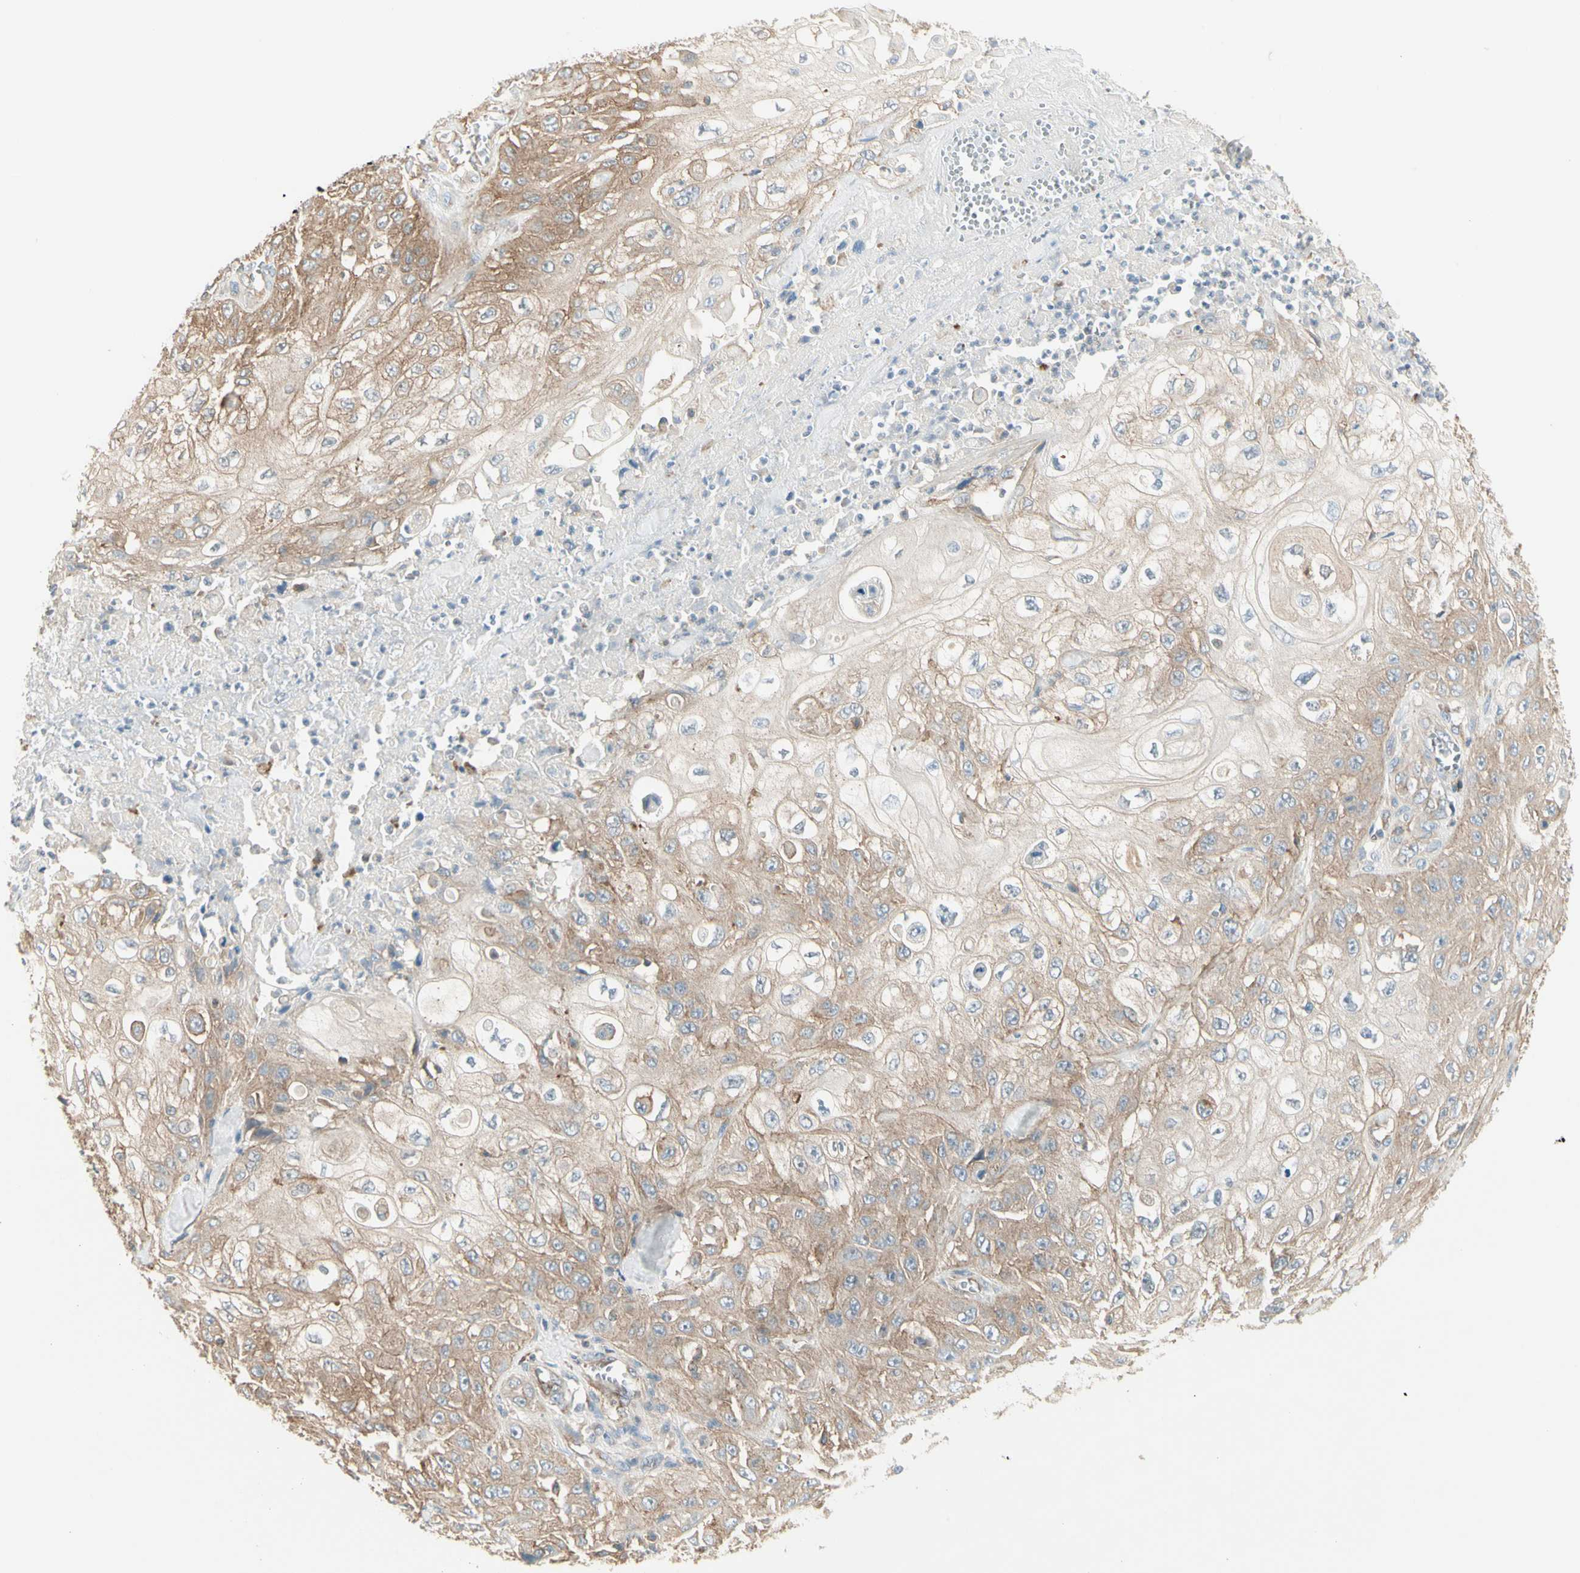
{"staining": {"intensity": "weak", "quantity": ">75%", "location": "cytoplasmic/membranous"}, "tissue": "skin cancer", "cell_type": "Tumor cells", "image_type": "cancer", "snomed": [{"axis": "morphology", "description": "Squamous cell carcinoma, NOS"}, {"axis": "morphology", "description": "Squamous cell carcinoma, metastatic, NOS"}, {"axis": "topography", "description": "Skin"}, {"axis": "topography", "description": "Lymph node"}], "caption": "Immunohistochemistry of squamous cell carcinoma (skin) reveals low levels of weak cytoplasmic/membranous expression in approximately >75% of tumor cells.", "gene": "AGFG1", "patient": {"sex": "male", "age": 75}}